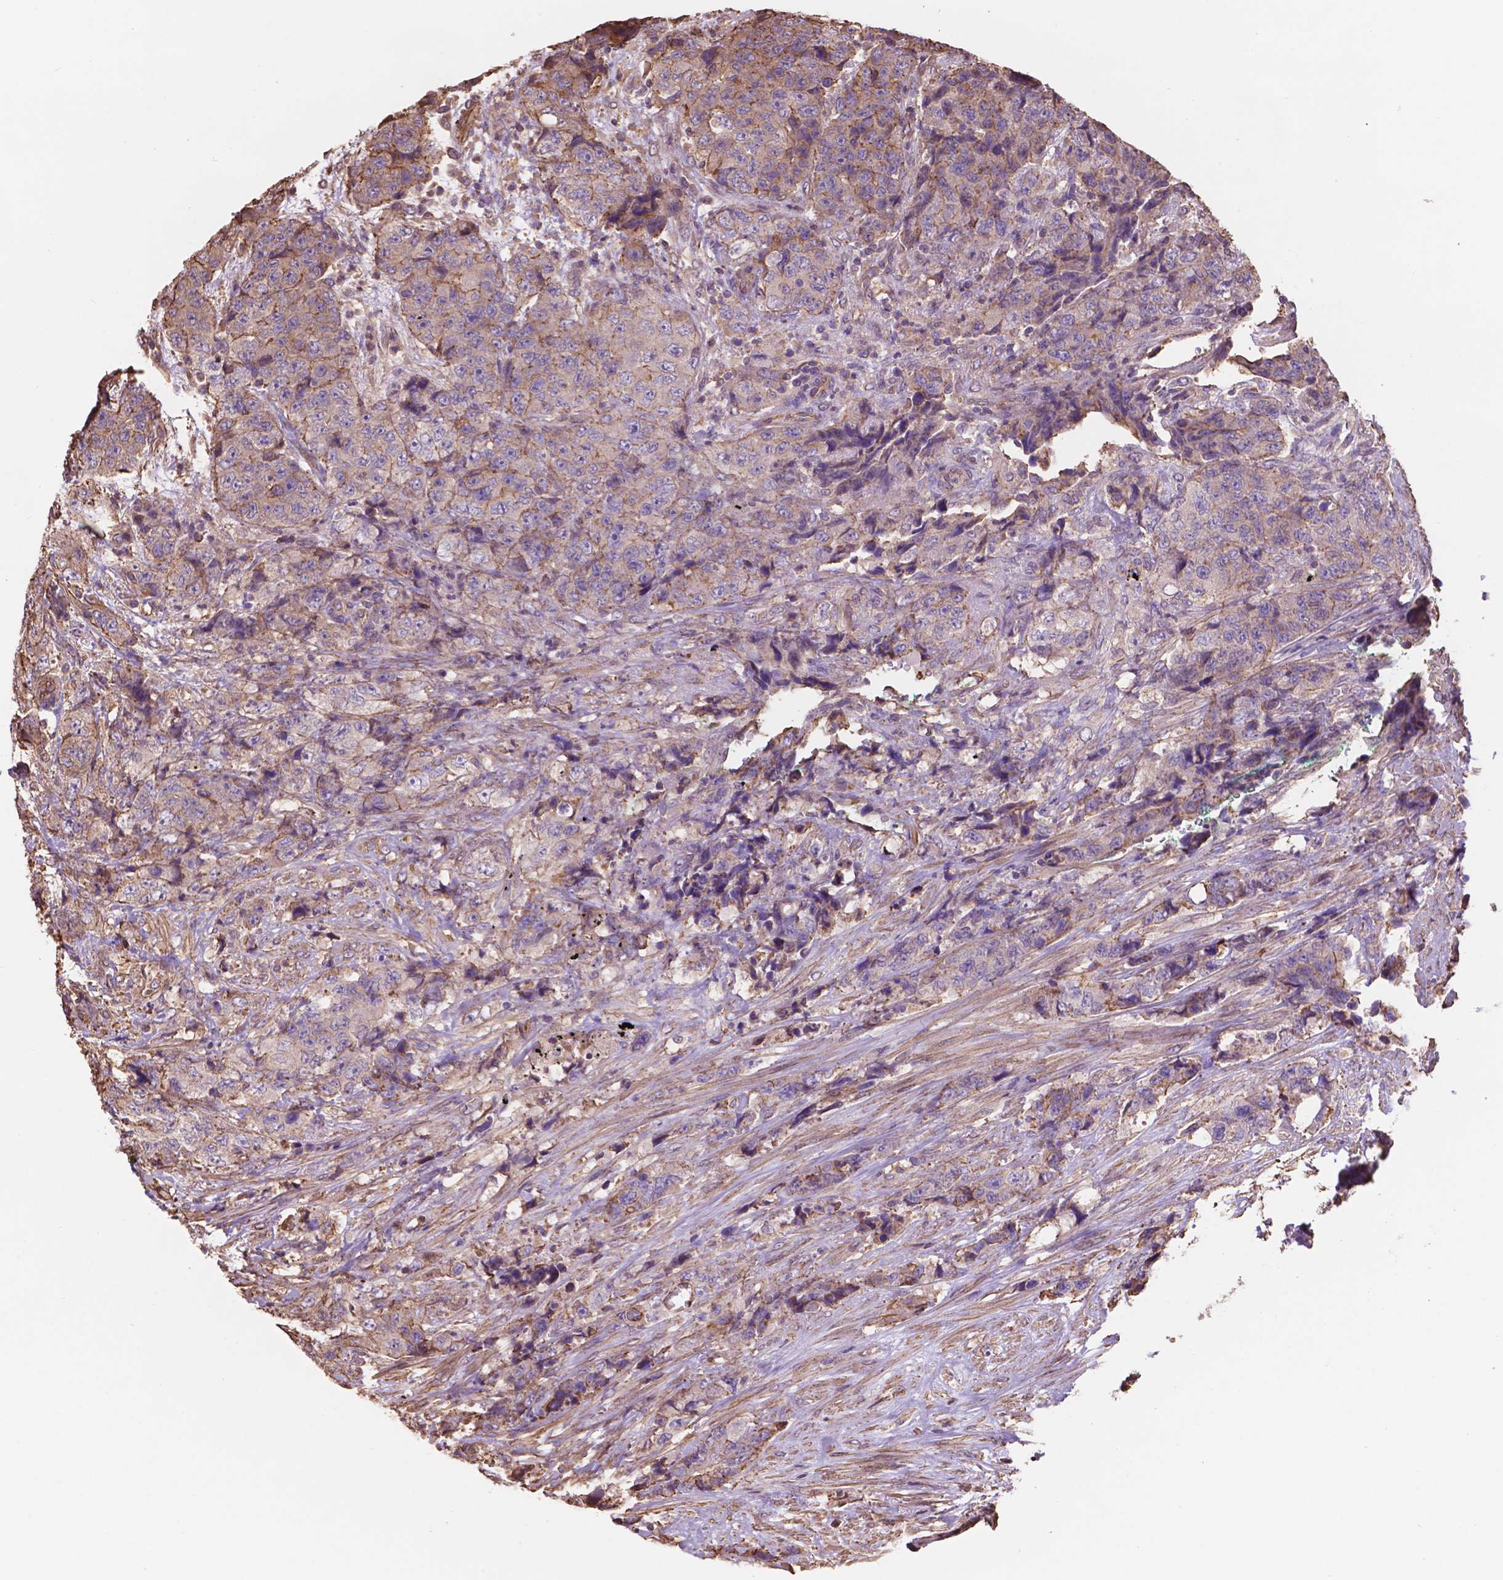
{"staining": {"intensity": "moderate", "quantity": ">75%", "location": "cytoplasmic/membranous"}, "tissue": "urothelial cancer", "cell_type": "Tumor cells", "image_type": "cancer", "snomed": [{"axis": "morphology", "description": "Urothelial carcinoma, High grade"}, {"axis": "topography", "description": "Urinary bladder"}], "caption": "Moderate cytoplasmic/membranous protein positivity is present in about >75% of tumor cells in urothelial cancer.", "gene": "NIPA2", "patient": {"sex": "female", "age": 78}}